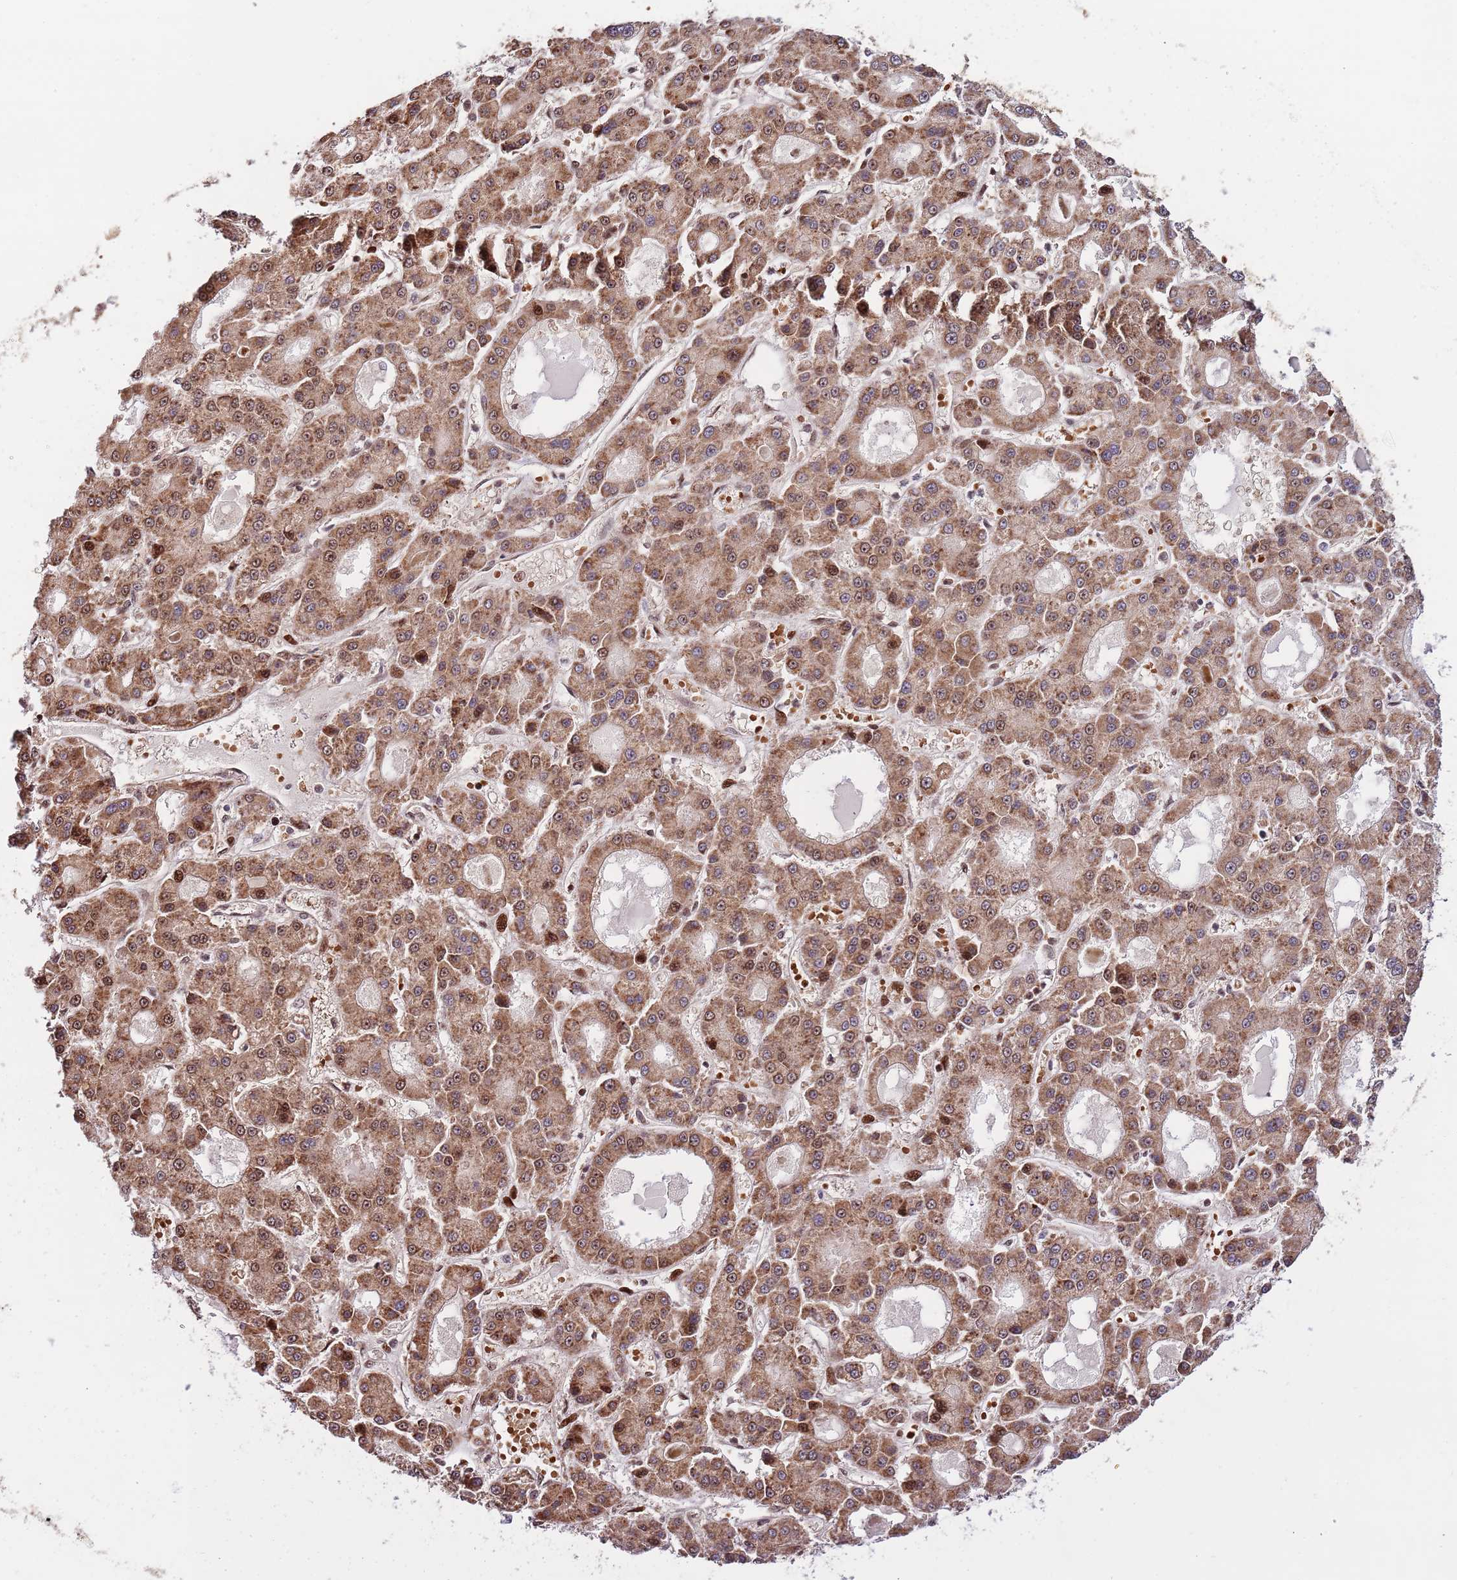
{"staining": {"intensity": "moderate", "quantity": ">75%", "location": "cytoplasmic/membranous,nuclear"}, "tissue": "liver cancer", "cell_type": "Tumor cells", "image_type": "cancer", "snomed": [{"axis": "morphology", "description": "Carcinoma, Hepatocellular, NOS"}, {"axis": "topography", "description": "Liver"}], "caption": "Protein staining of liver hepatocellular carcinoma tissue displays moderate cytoplasmic/membranous and nuclear staining in approximately >75% of tumor cells.", "gene": "RIF1", "patient": {"sex": "male", "age": 70}}